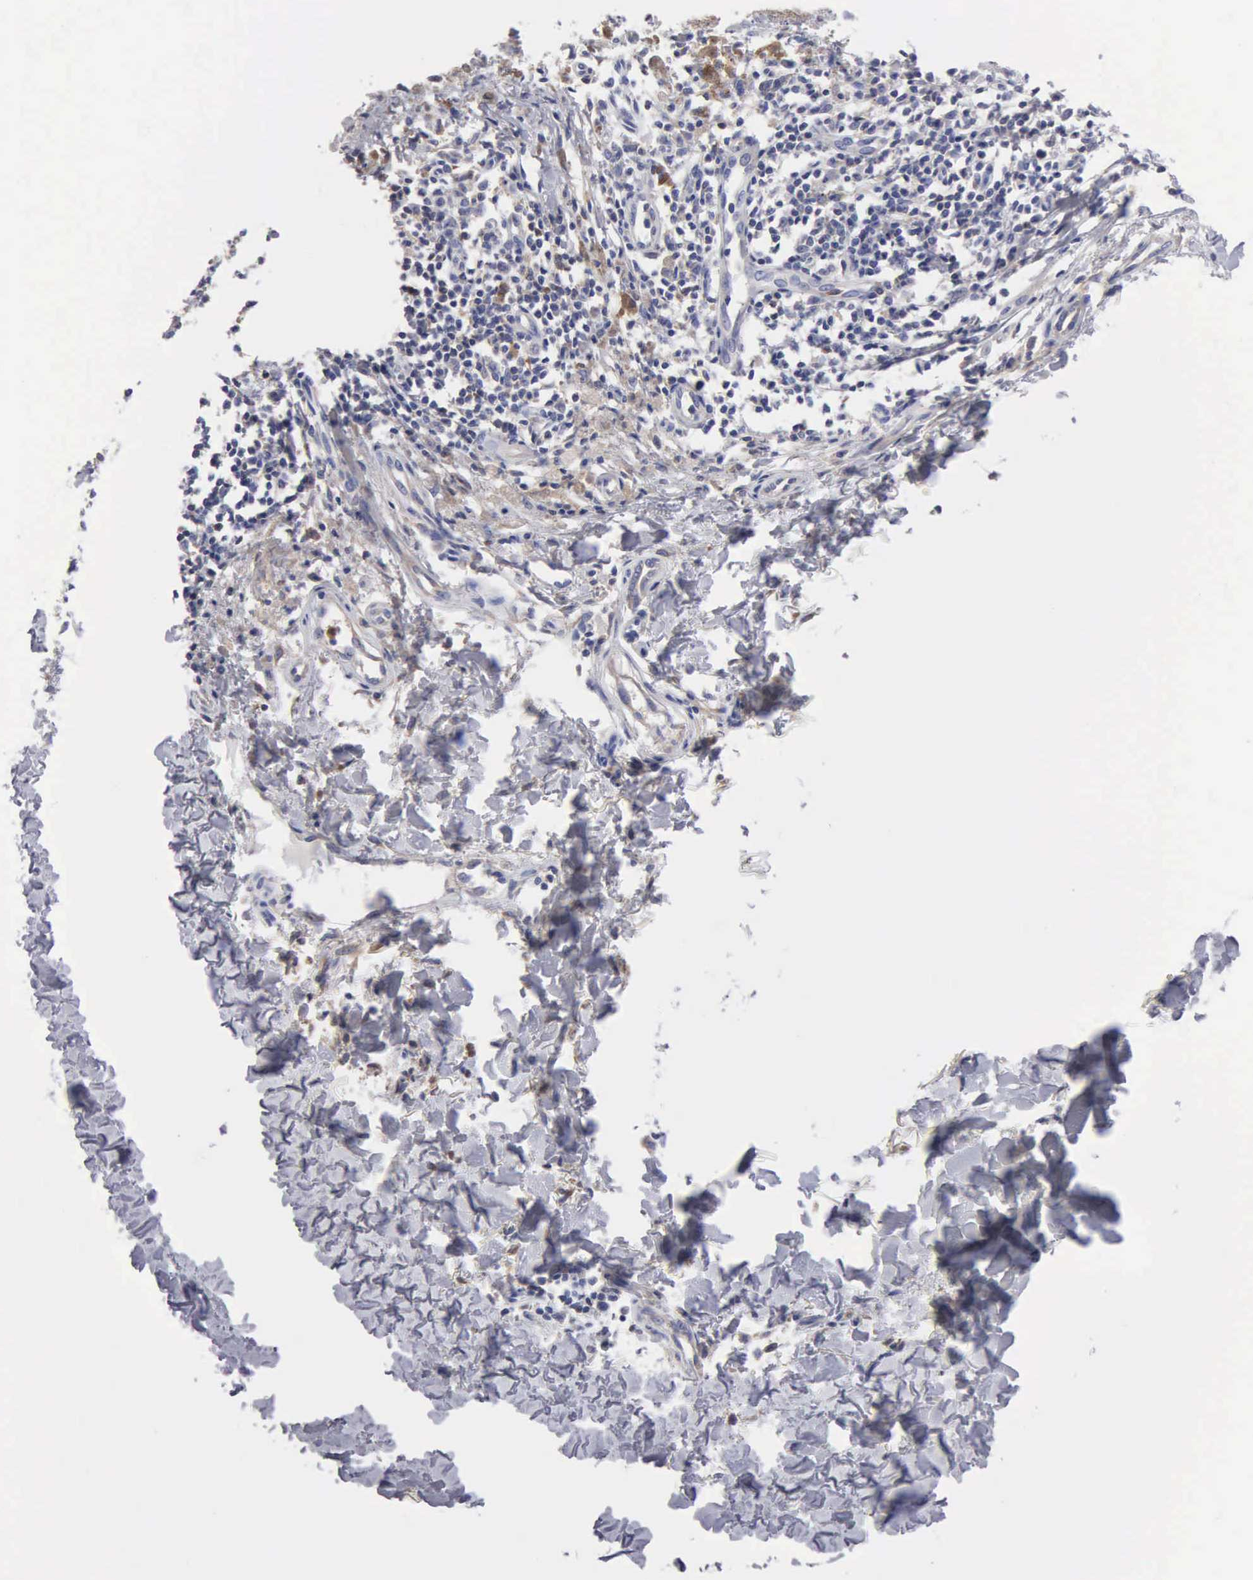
{"staining": {"intensity": "weak", "quantity": "25%-75%", "location": "cytoplasmic/membranous"}, "tissue": "melanoma", "cell_type": "Tumor cells", "image_type": "cancer", "snomed": [{"axis": "morphology", "description": "Malignant melanoma, NOS"}, {"axis": "topography", "description": "Skin"}], "caption": "Immunohistochemical staining of human malignant melanoma displays low levels of weak cytoplasmic/membranous expression in about 25%-75% of tumor cells.", "gene": "G6PD", "patient": {"sex": "female", "age": 52}}